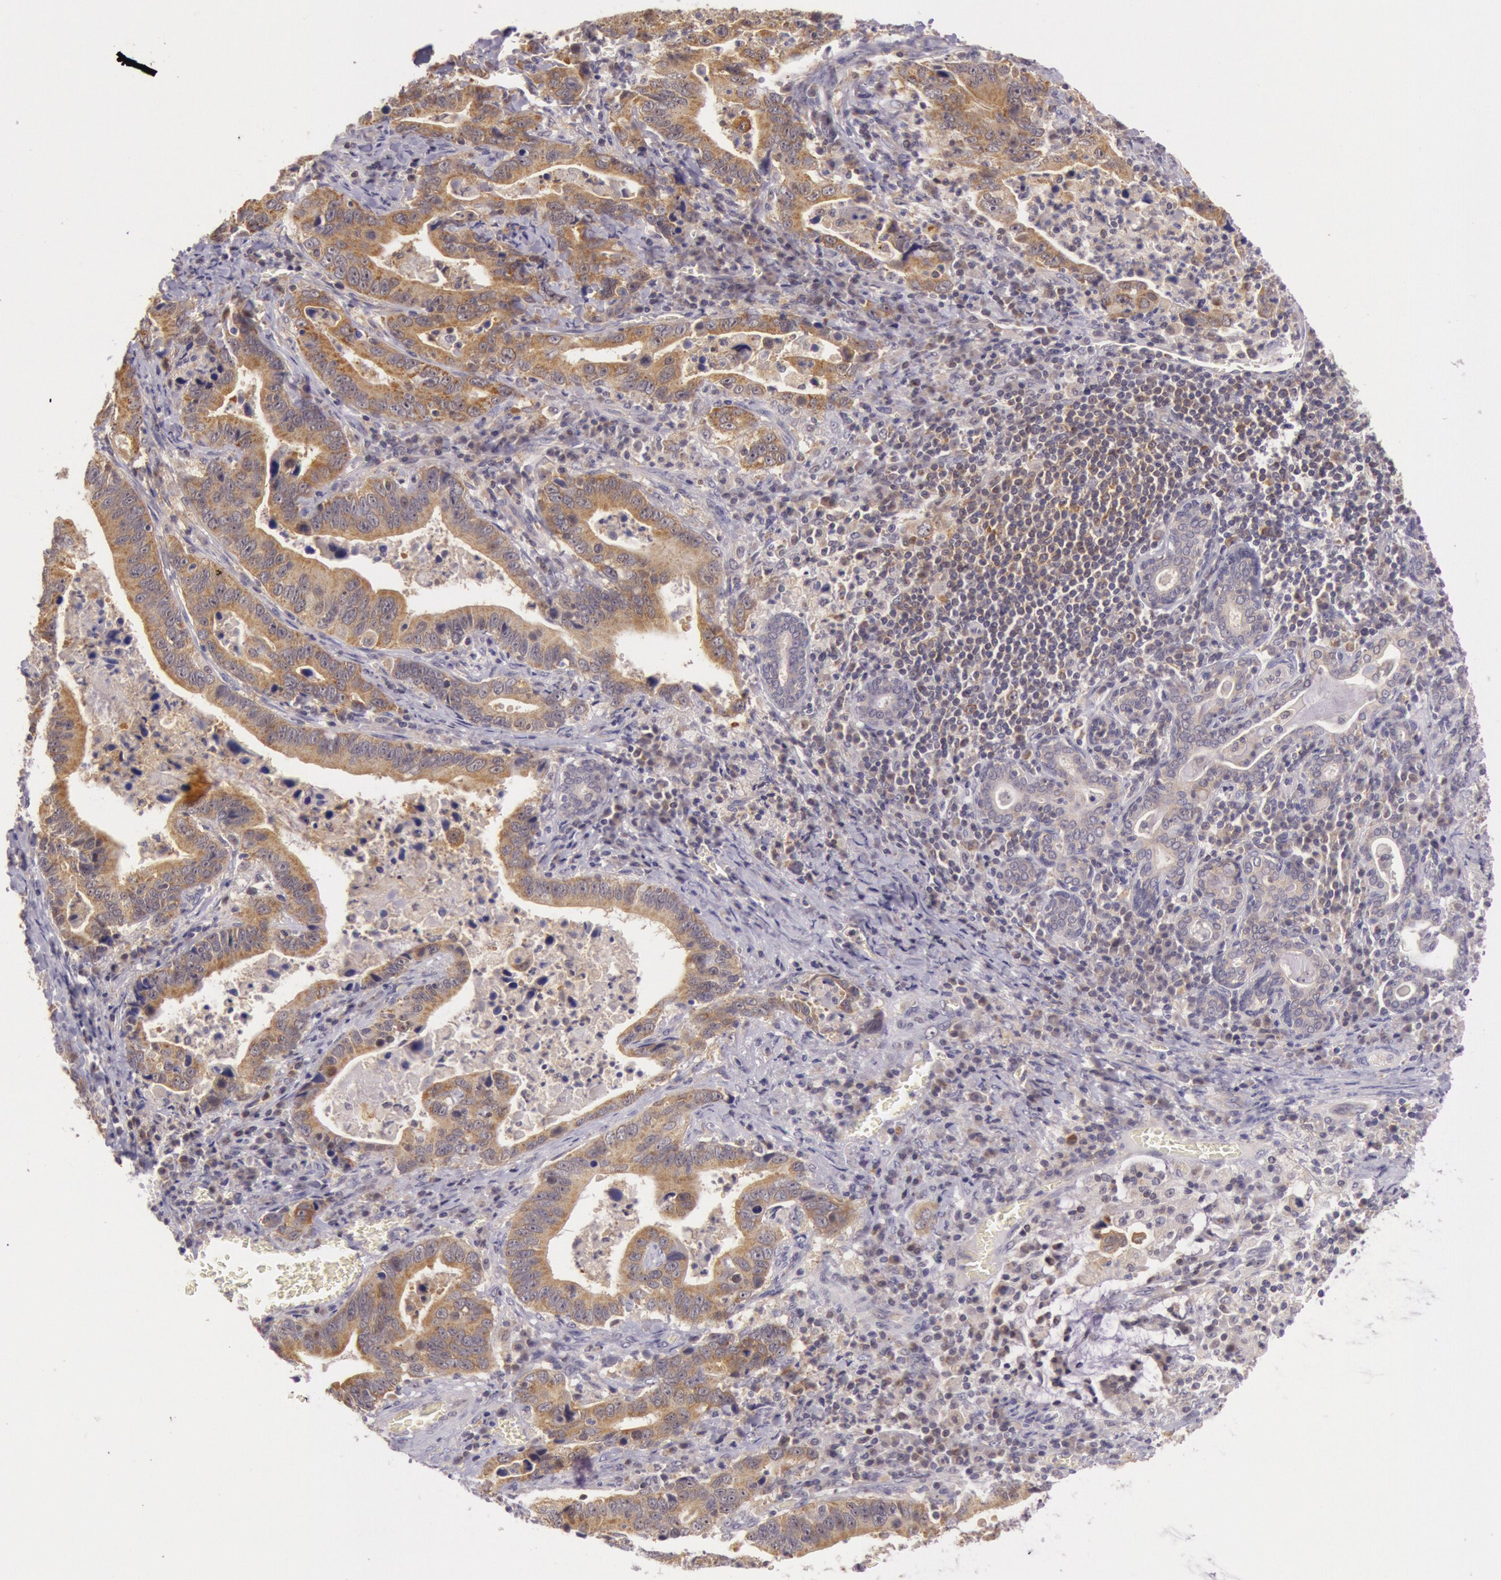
{"staining": {"intensity": "strong", "quantity": ">75%", "location": "cytoplasmic/membranous,nuclear"}, "tissue": "stomach cancer", "cell_type": "Tumor cells", "image_type": "cancer", "snomed": [{"axis": "morphology", "description": "Adenocarcinoma, NOS"}, {"axis": "topography", "description": "Stomach, upper"}], "caption": "The photomicrograph exhibits immunohistochemical staining of adenocarcinoma (stomach). There is strong cytoplasmic/membranous and nuclear positivity is identified in approximately >75% of tumor cells.", "gene": "CDK16", "patient": {"sex": "male", "age": 63}}